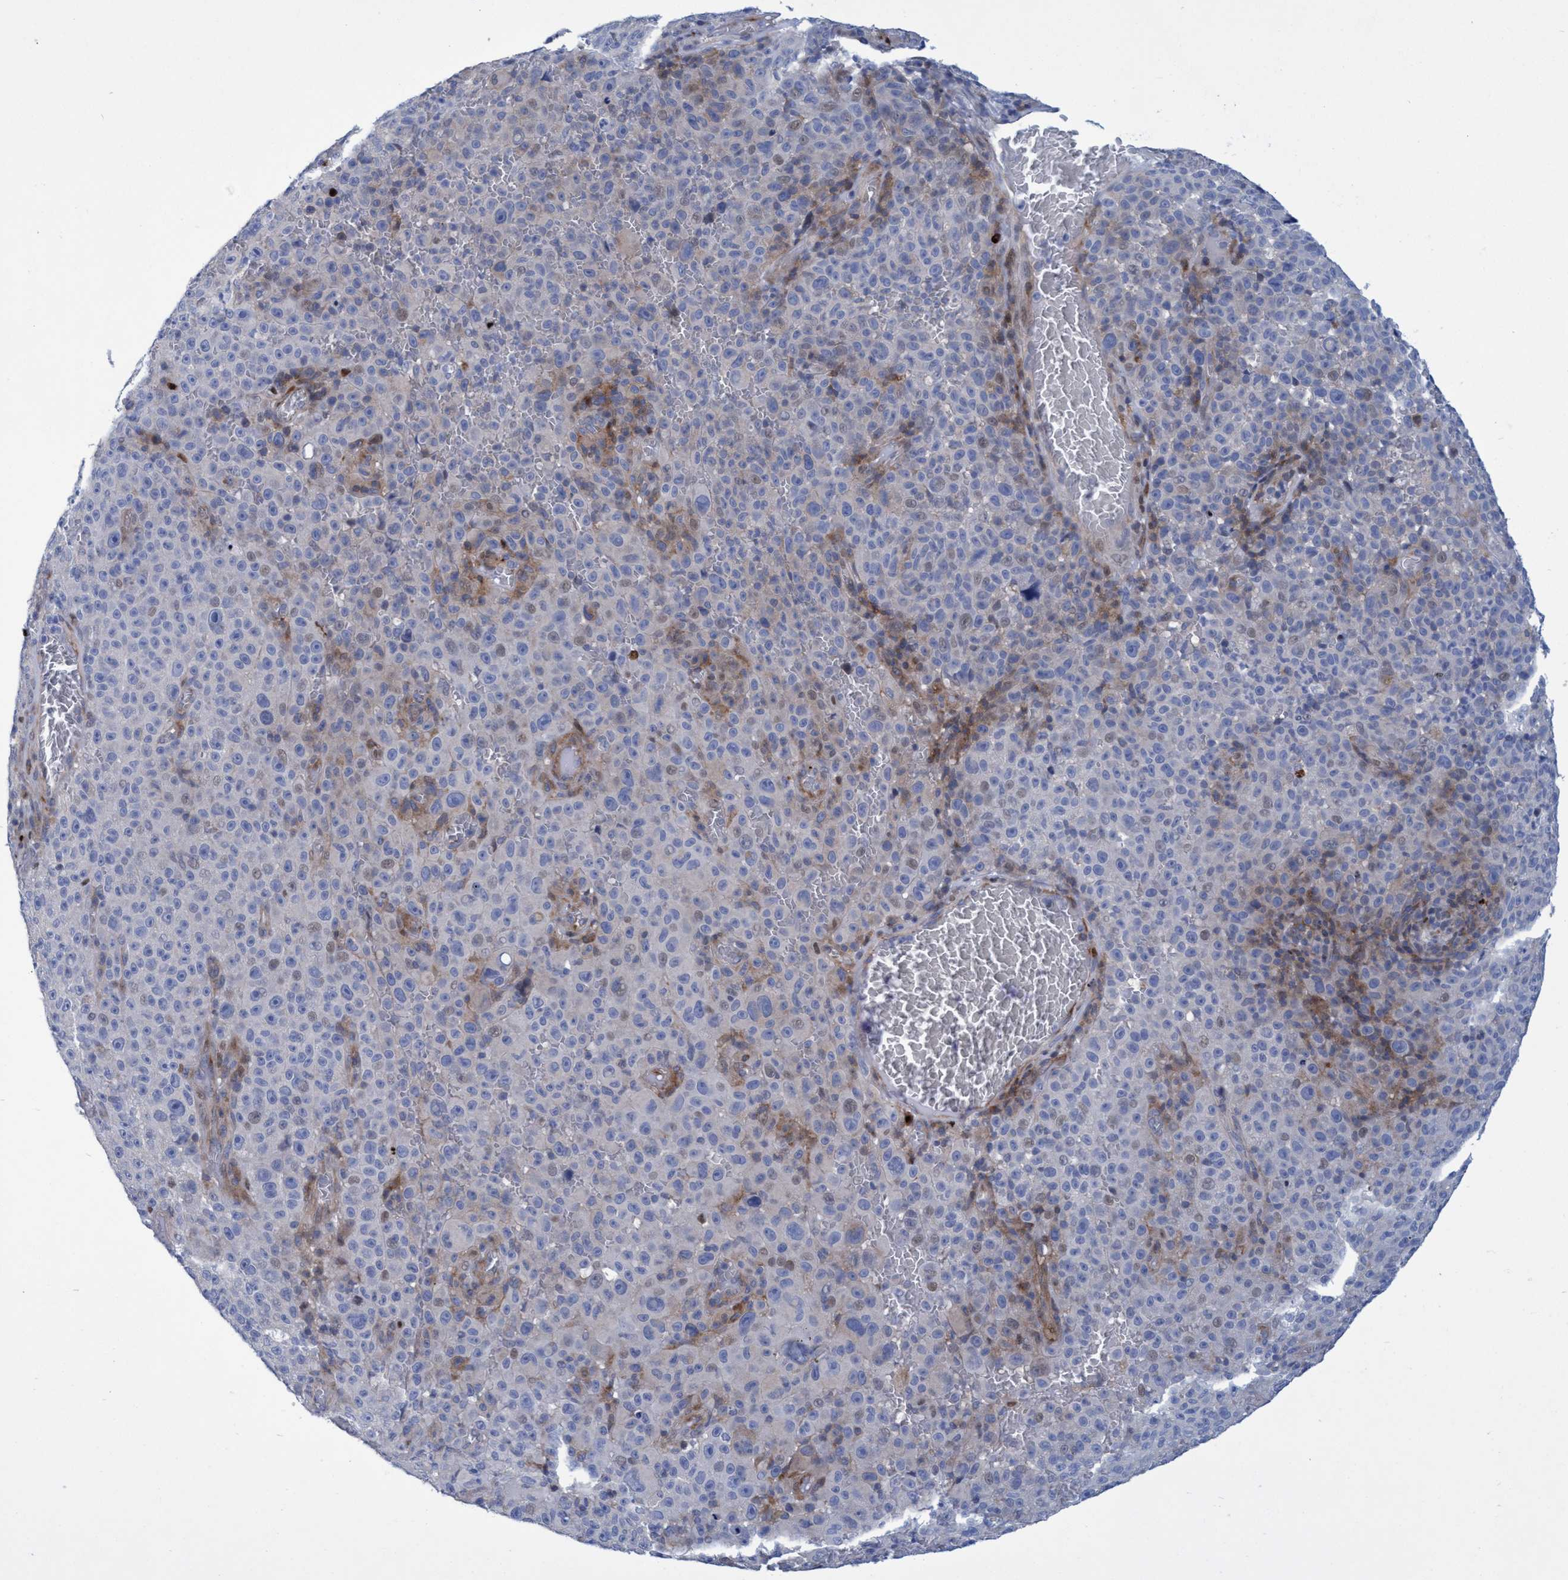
{"staining": {"intensity": "weak", "quantity": "<25%", "location": "cytoplasmic/membranous"}, "tissue": "melanoma", "cell_type": "Tumor cells", "image_type": "cancer", "snomed": [{"axis": "morphology", "description": "Malignant melanoma, NOS"}, {"axis": "topography", "description": "Skin"}], "caption": "This is a histopathology image of IHC staining of malignant melanoma, which shows no staining in tumor cells.", "gene": "R3HCC1", "patient": {"sex": "female", "age": 82}}